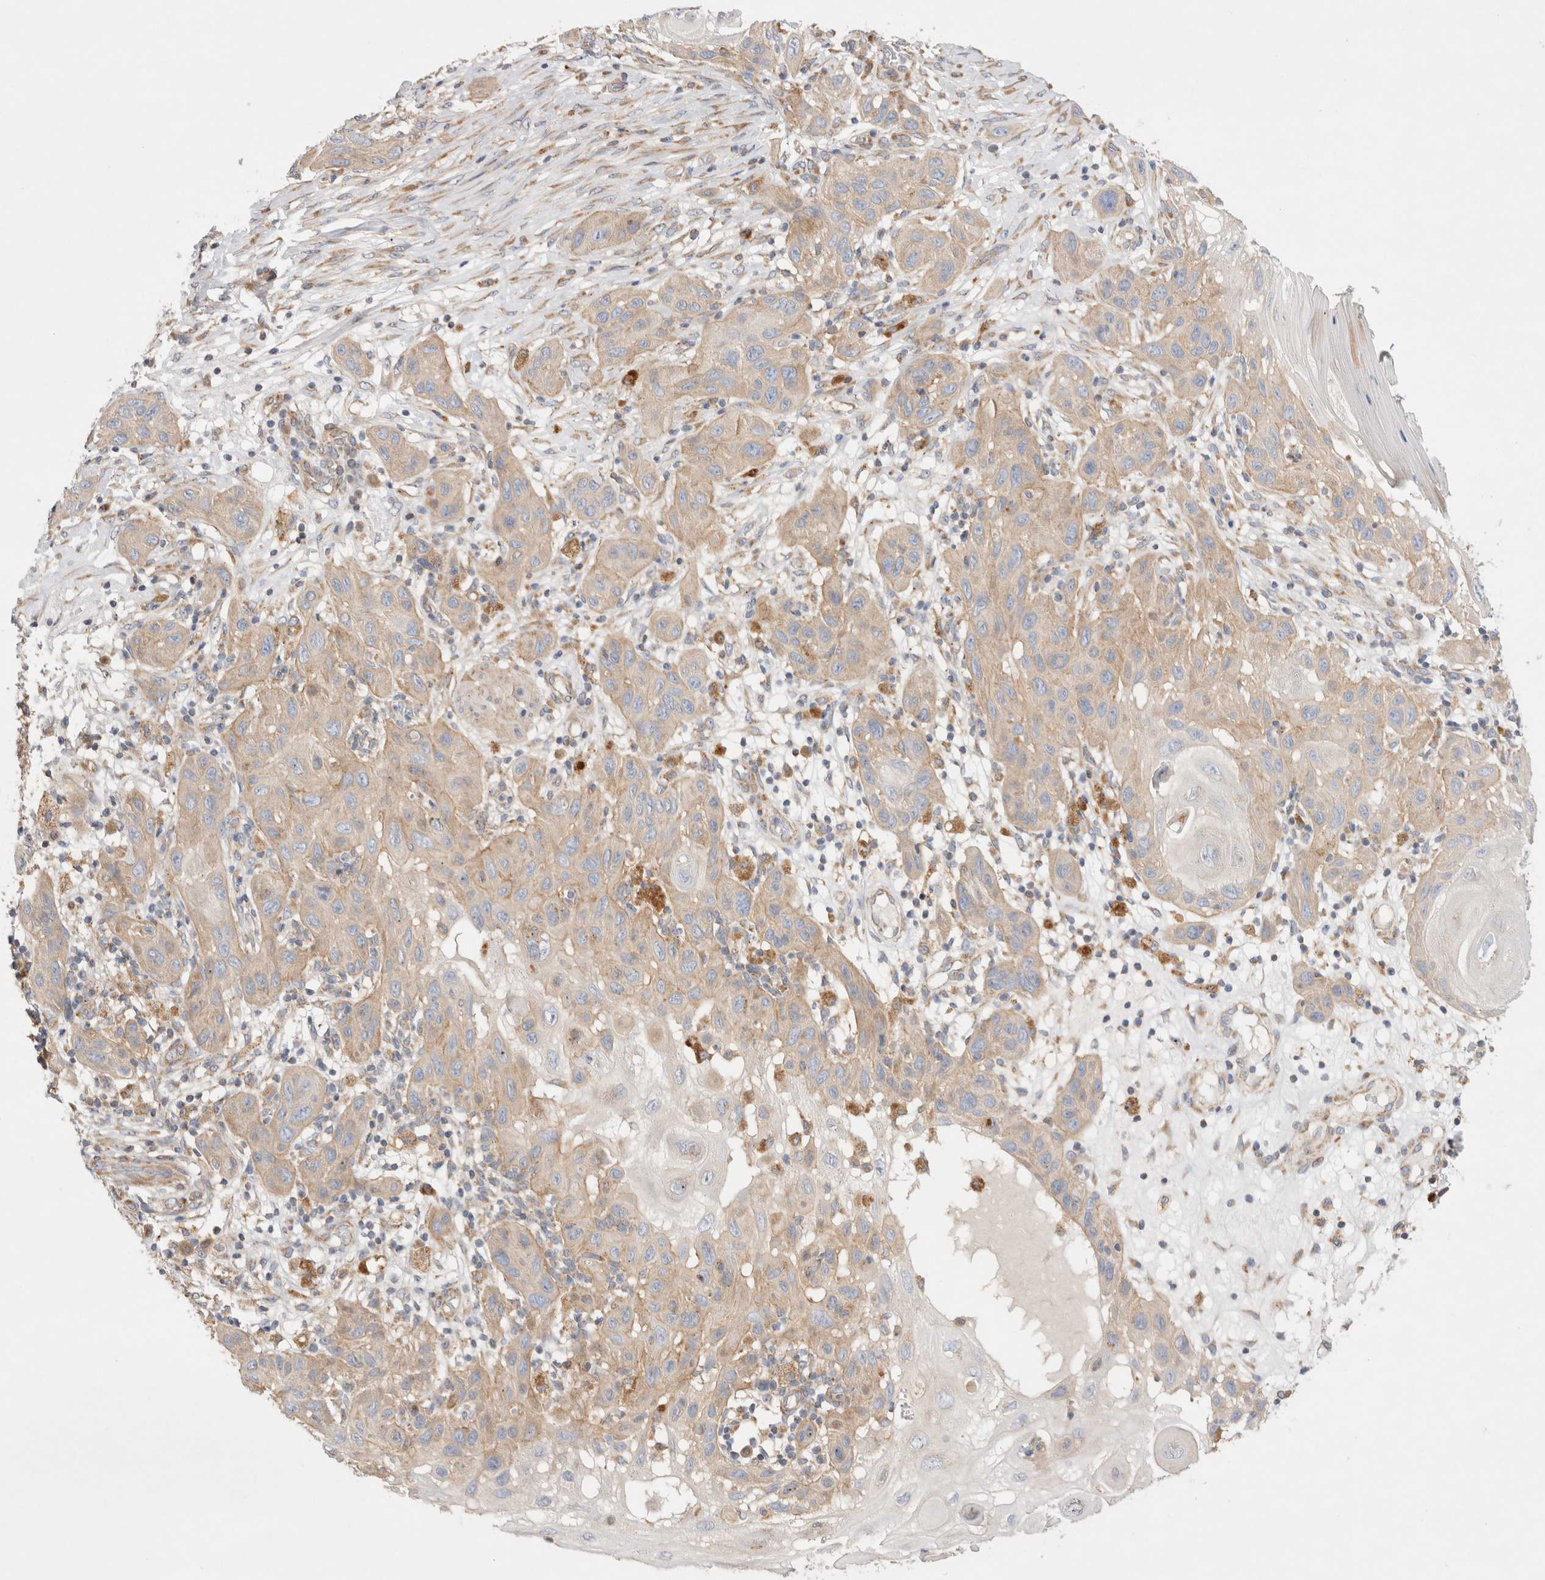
{"staining": {"intensity": "weak", "quantity": ">75%", "location": "cytoplasmic/membranous"}, "tissue": "skin cancer", "cell_type": "Tumor cells", "image_type": "cancer", "snomed": [{"axis": "morphology", "description": "Squamous cell carcinoma, NOS"}, {"axis": "topography", "description": "Skin"}], "caption": "Tumor cells show weak cytoplasmic/membranous staining in about >75% of cells in squamous cell carcinoma (skin).", "gene": "TBC1D16", "patient": {"sex": "female", "age": 96}}